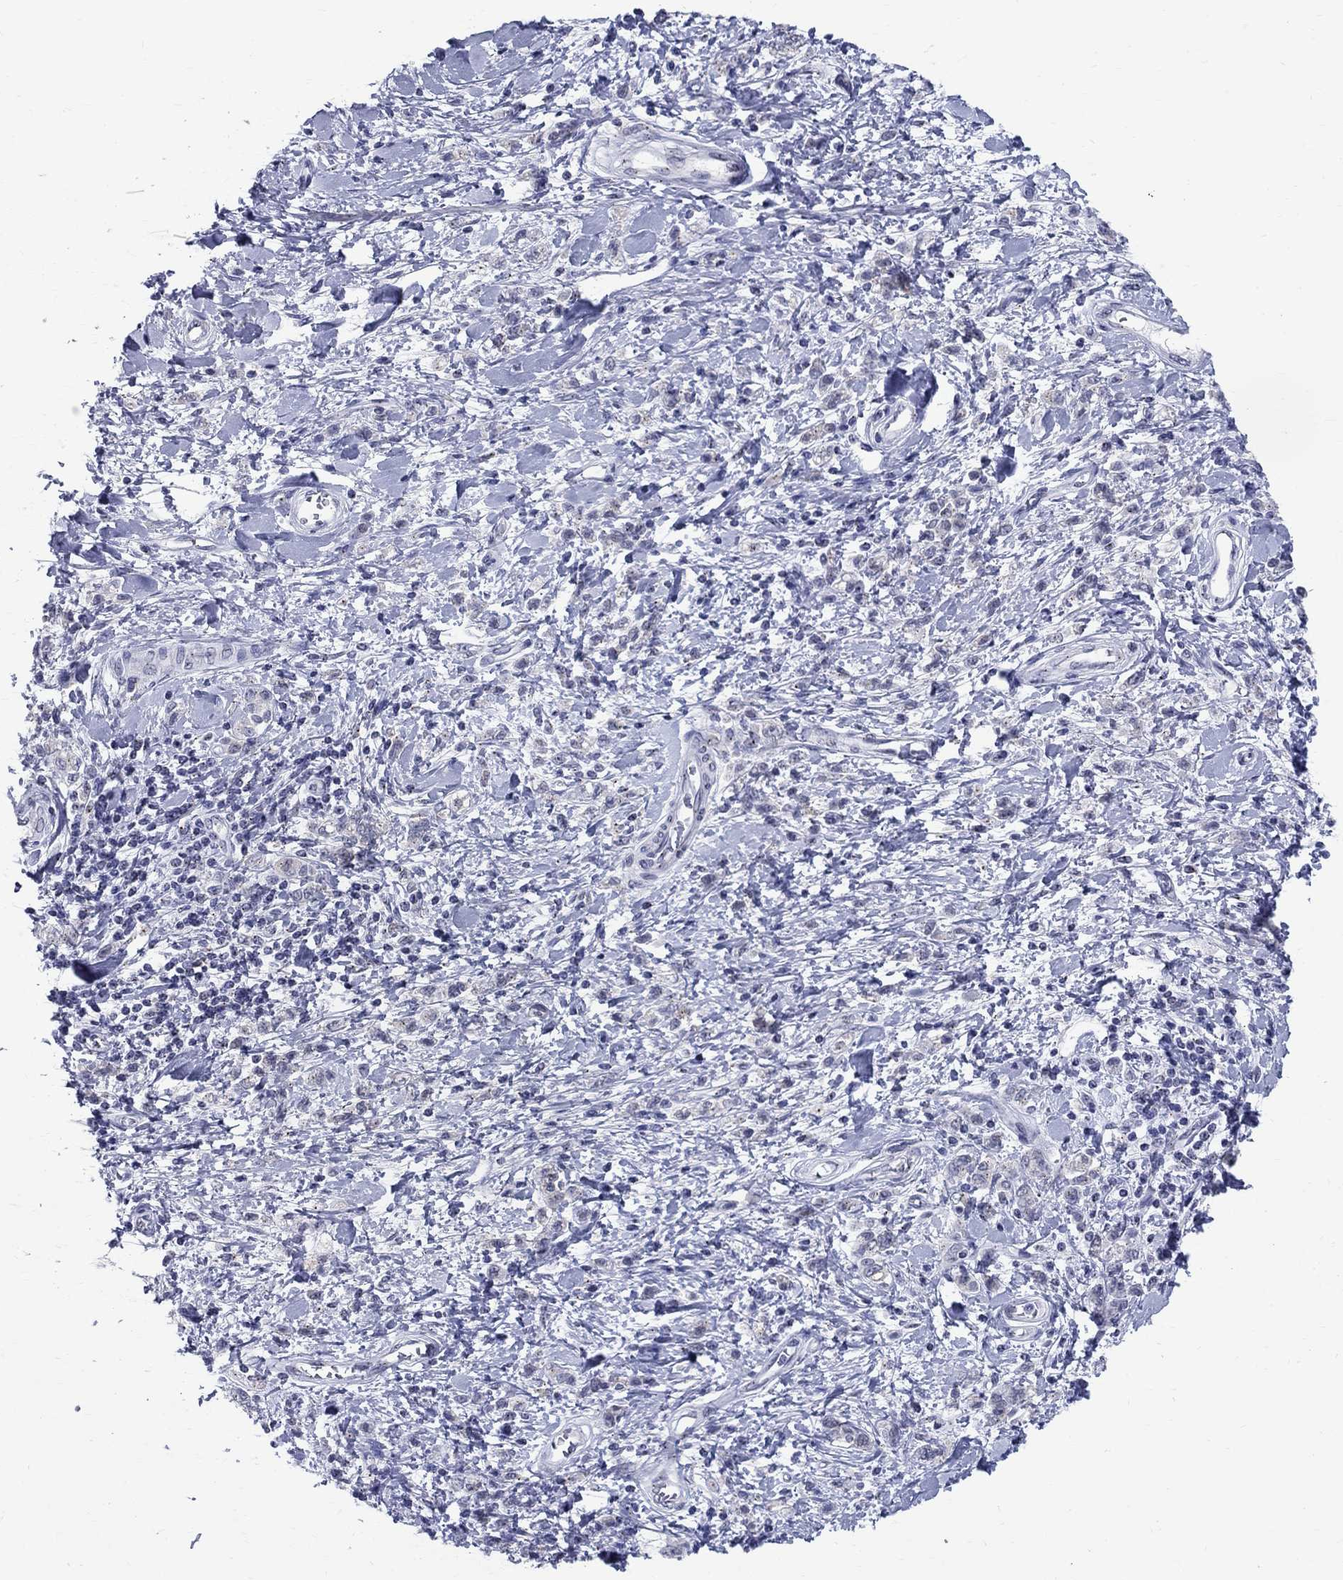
{"staining": {"intensity": "negative", "quantity": "none", "location": "none"}, "tissue": "stomach cancer", "cell_type": "Tumor cells", "image_type": "cancer", "snomed": [{"axis": "morphology", "description": "Adenocarcinoma, NOS"}, {"axis": "topography", "description": "Stomach"}], "caption": "DAB (3,3'-diaminobenzidine) immunohistochemical staining of human adenocarcinoma (stomach) demonstrates no significant expression in tumor cells. (Stains: DAB immunohistochemistry with hematoxylin counter stain, Microscopy: brightfield microscopy at high magnification).", "gene": "CEP43", "patient": {"sex": "male", "age": 77}}